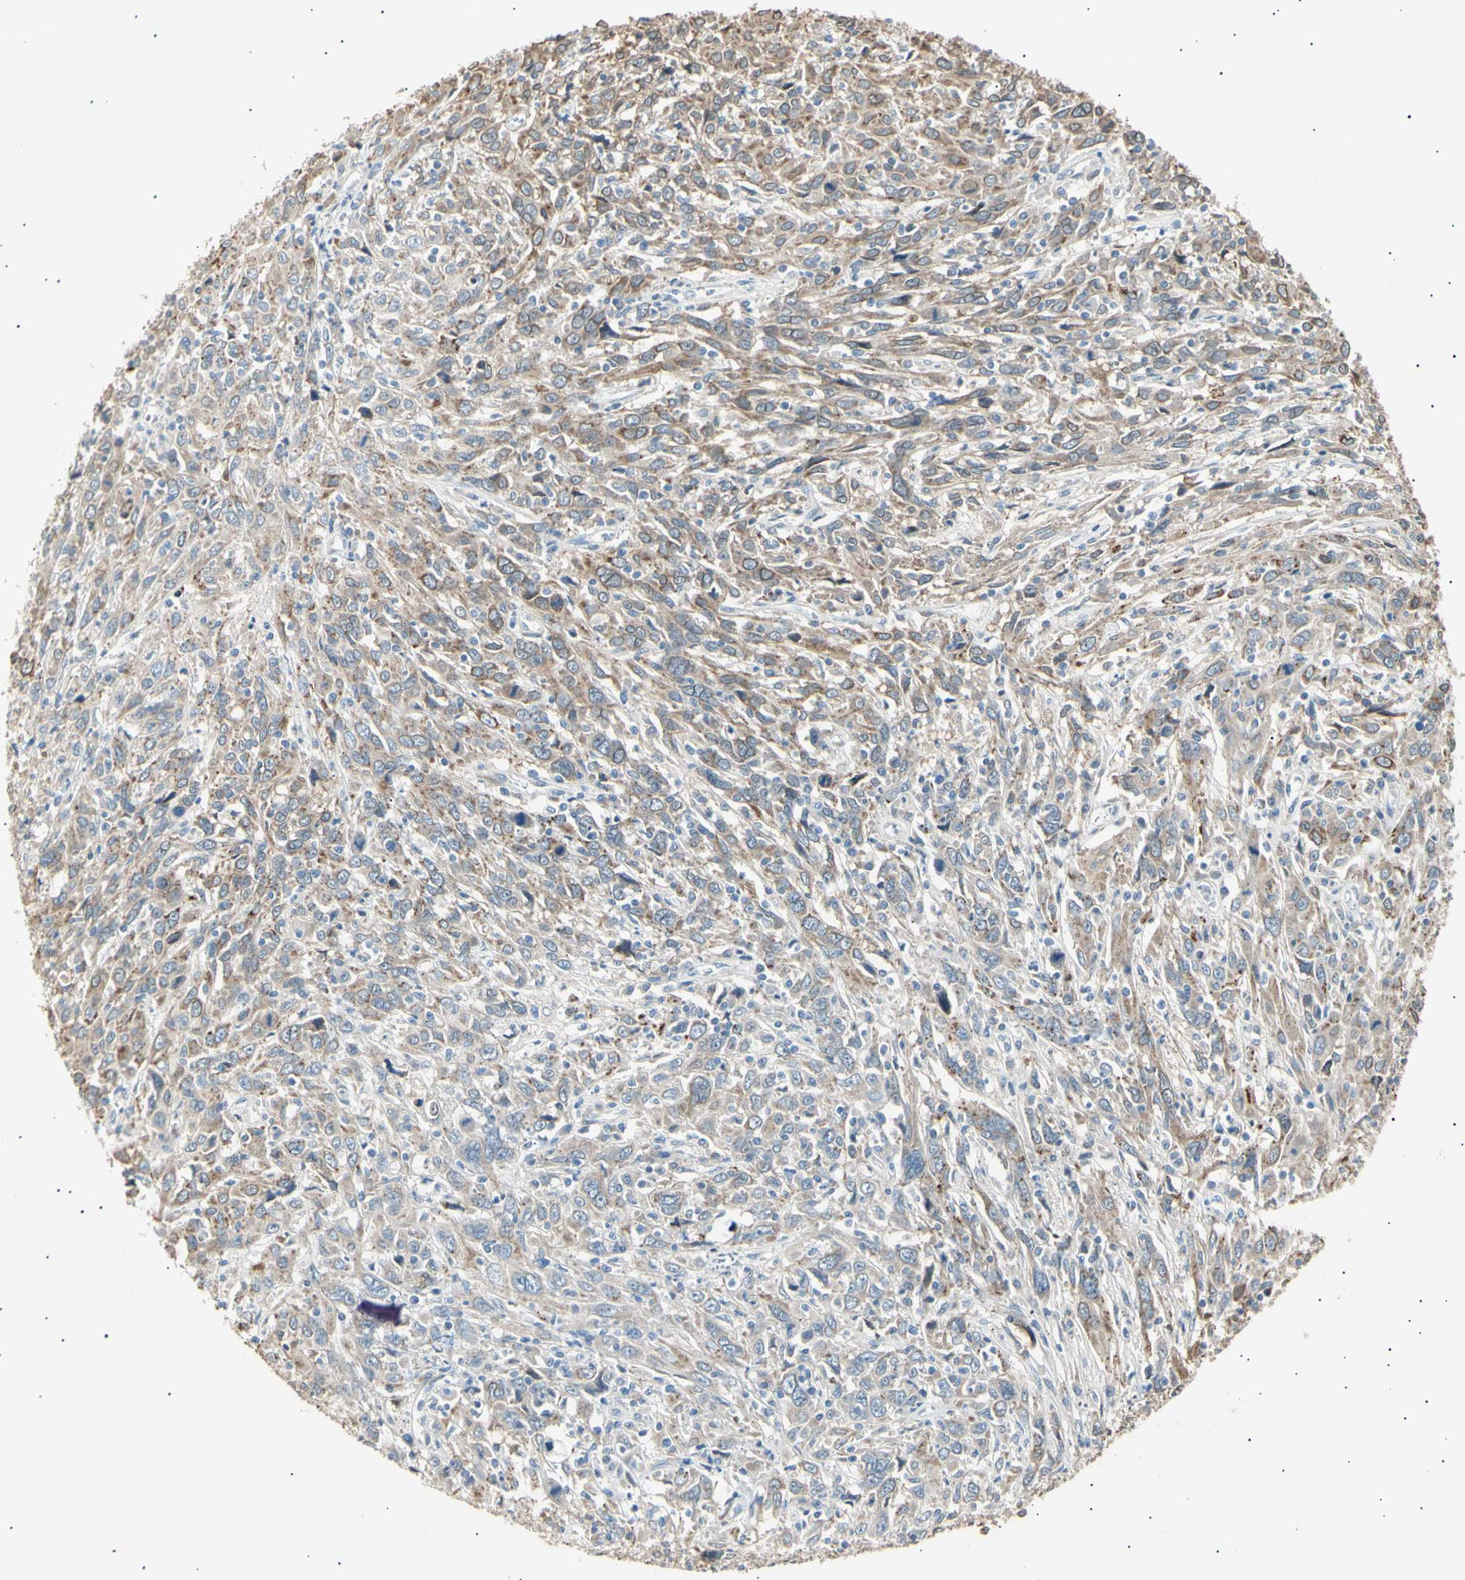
{"staining": {"intensity": "weak", "quantity": "25%-75%", "location": "cytoplasmic/membranous"}, "tissue": "cervical cancer", "cell_type": "Tumor cells", "image_type": "cancer", "snomed": [{"axis": "morphology", "description": "Squamous cell carcinoma, NOS"}, {"axis": "topography", "description": "Cervix"}], "caption": "Human squamous cell carcinoma (cervical) stained with a brown dye reveals weak cytoplasmic/membranous positive staining in approximately 25%-75% of tumor cells.", "gene": "LHPP", "patient": {"sex": "female", "age": 46}}